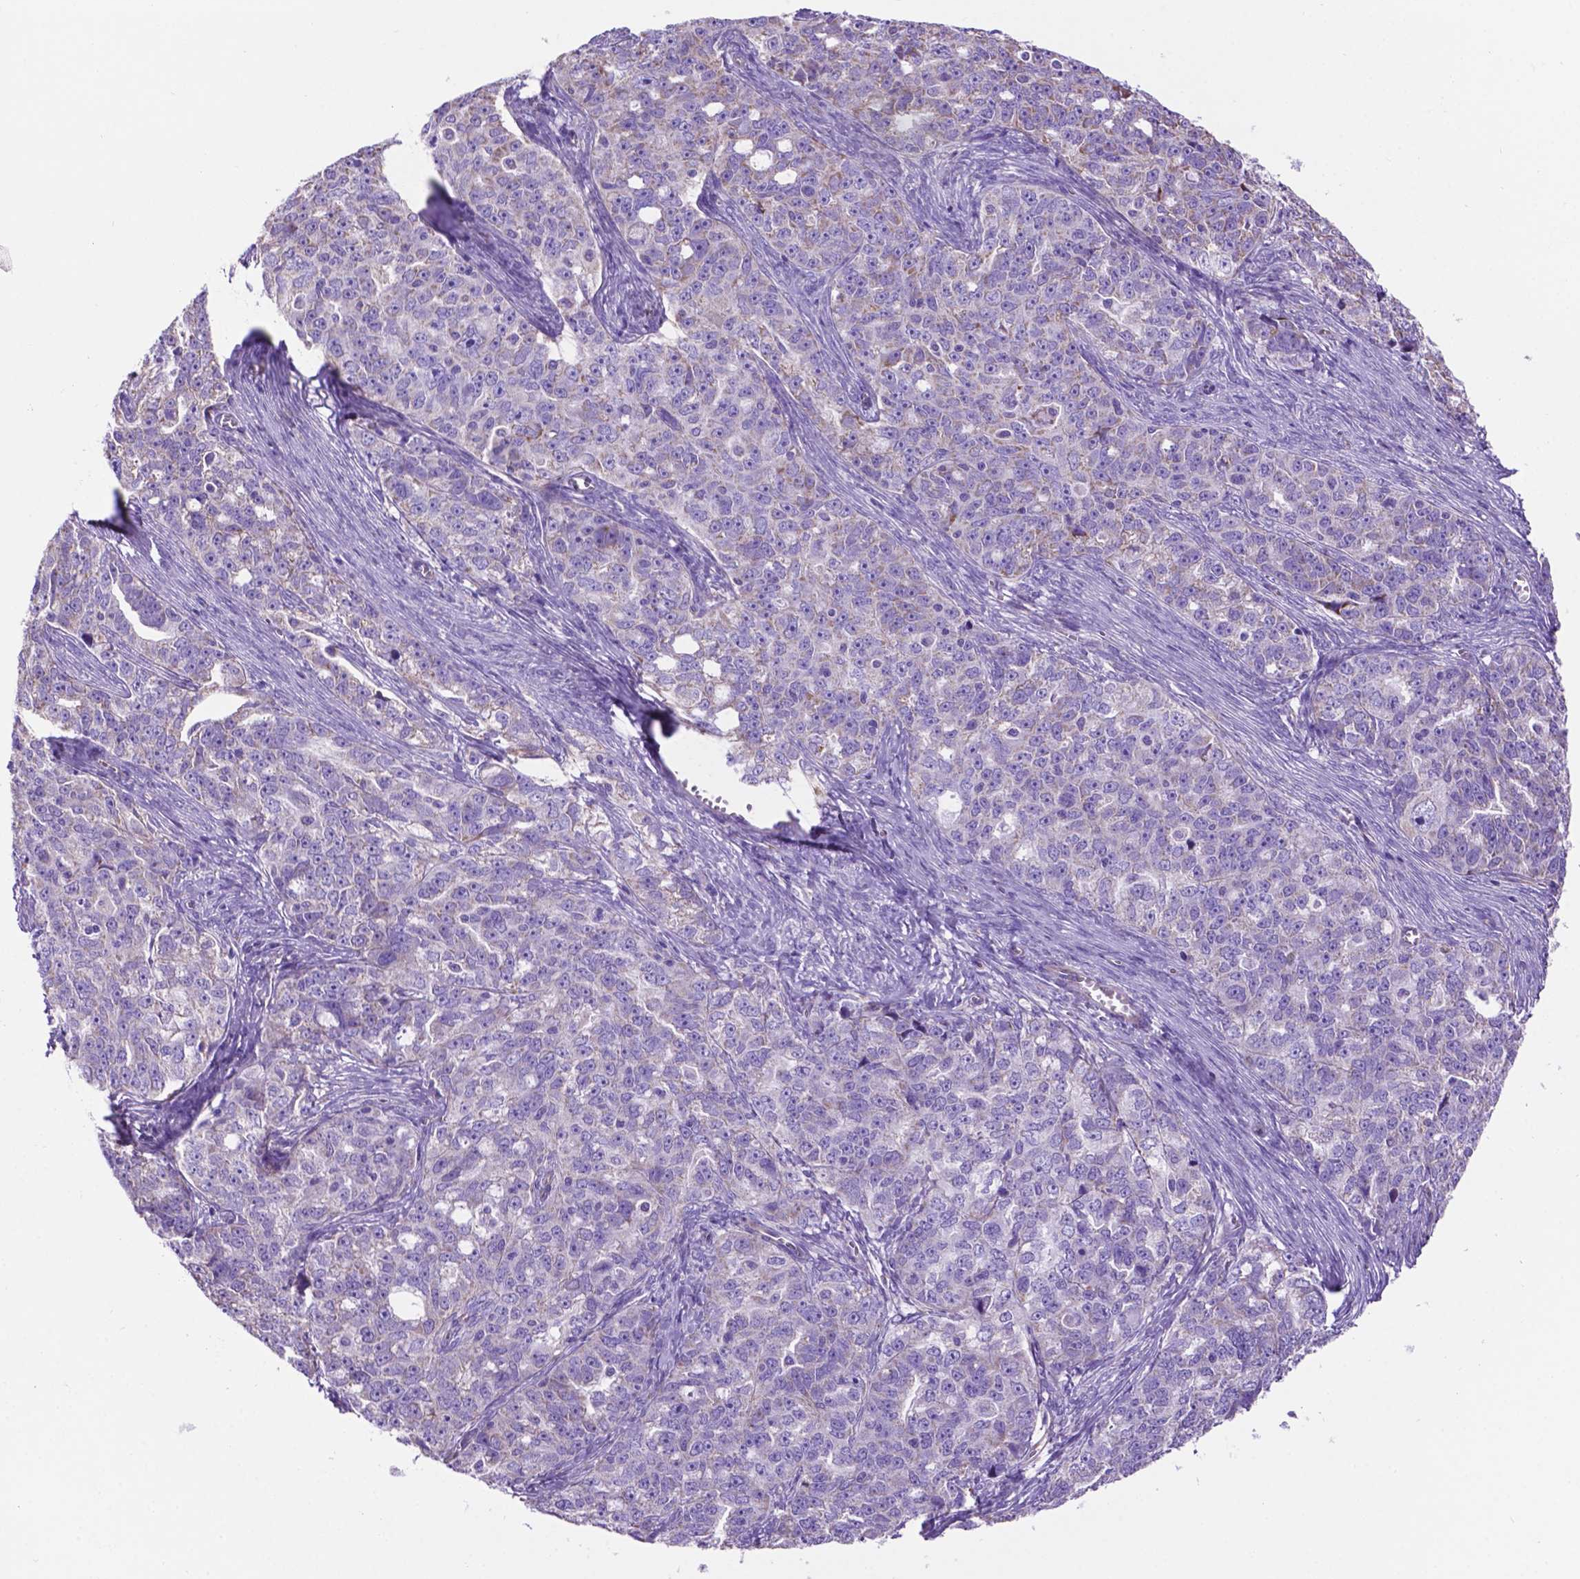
{"staining": {"intensity": "negative", "quantity": "none", "location": "none"}, "tissue": "ovarian cancer", "cell_type": "Tumor cells", "image_type": "cancer", "snomed": [{"axis": "morphology", "description": "Cystadenocarcinoma, serous, NOS"}, {"axis": "topography", "description": "Ovary"}], "caption": "This is an immunohistochemistry (IHC) photomicrograph of human ovarian serous cystadenocarcinoma. There is no positivity in tumor cells.", "gene": "TMEM121B", "patient": {"sex": "female", "age": 51}}